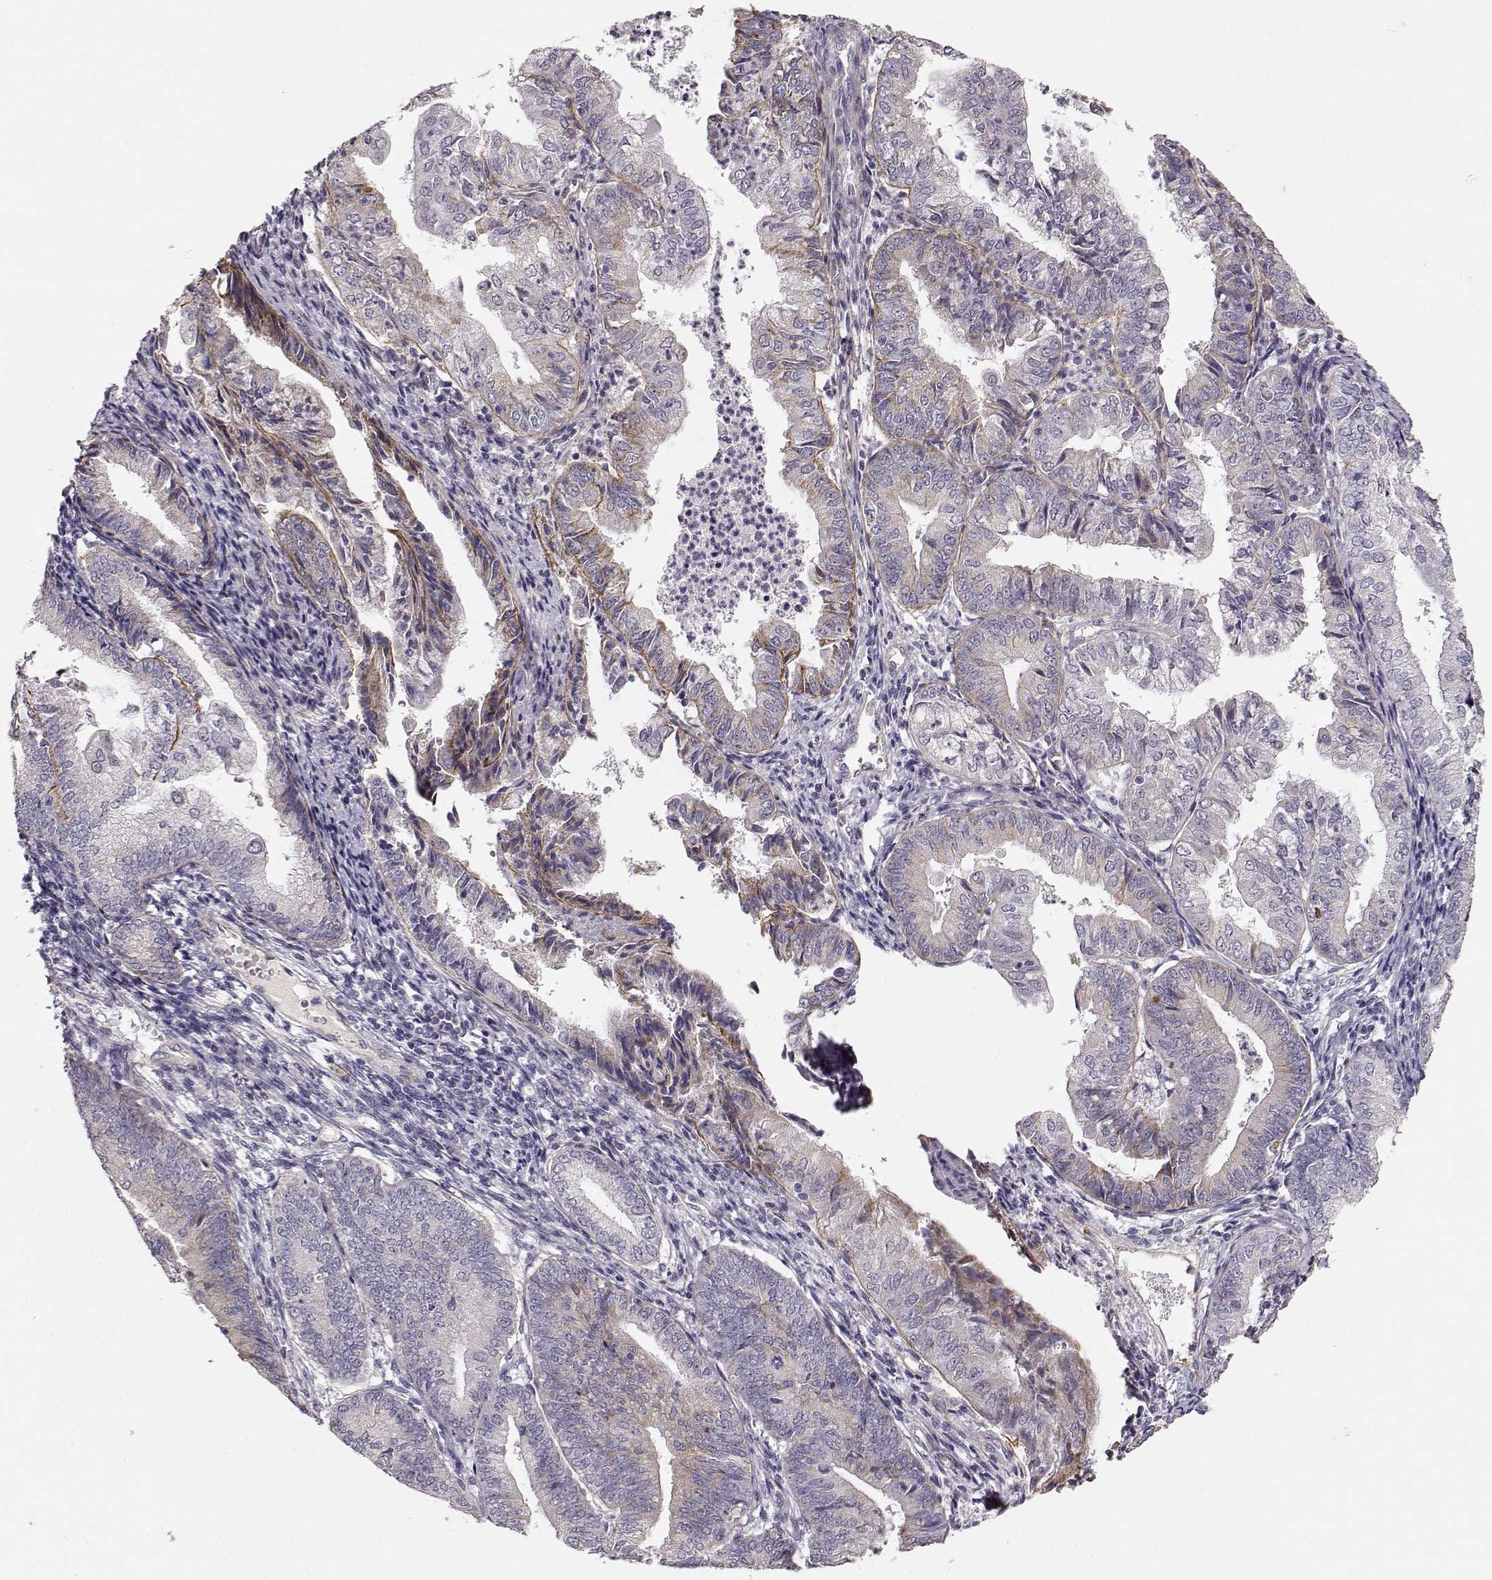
{"staining": {"intensity": "negative", "quantity": "none", "location": "none"}, "tissue": "endometrial cancer", "cell_type": "Tumor cells", "image_type": "cancer", "snomed": [{"axis": "morphology", "description": "Adenocarcinoma, NOS"}, {"axis": "topography", "description": "Endometrium"}], "caption": "Tumor cells are negative for brown protein staining in endometrial cancer (adenocarcinoma).", "gene": "LAMA5", "patient": {"sex": "female", "age": 55}}